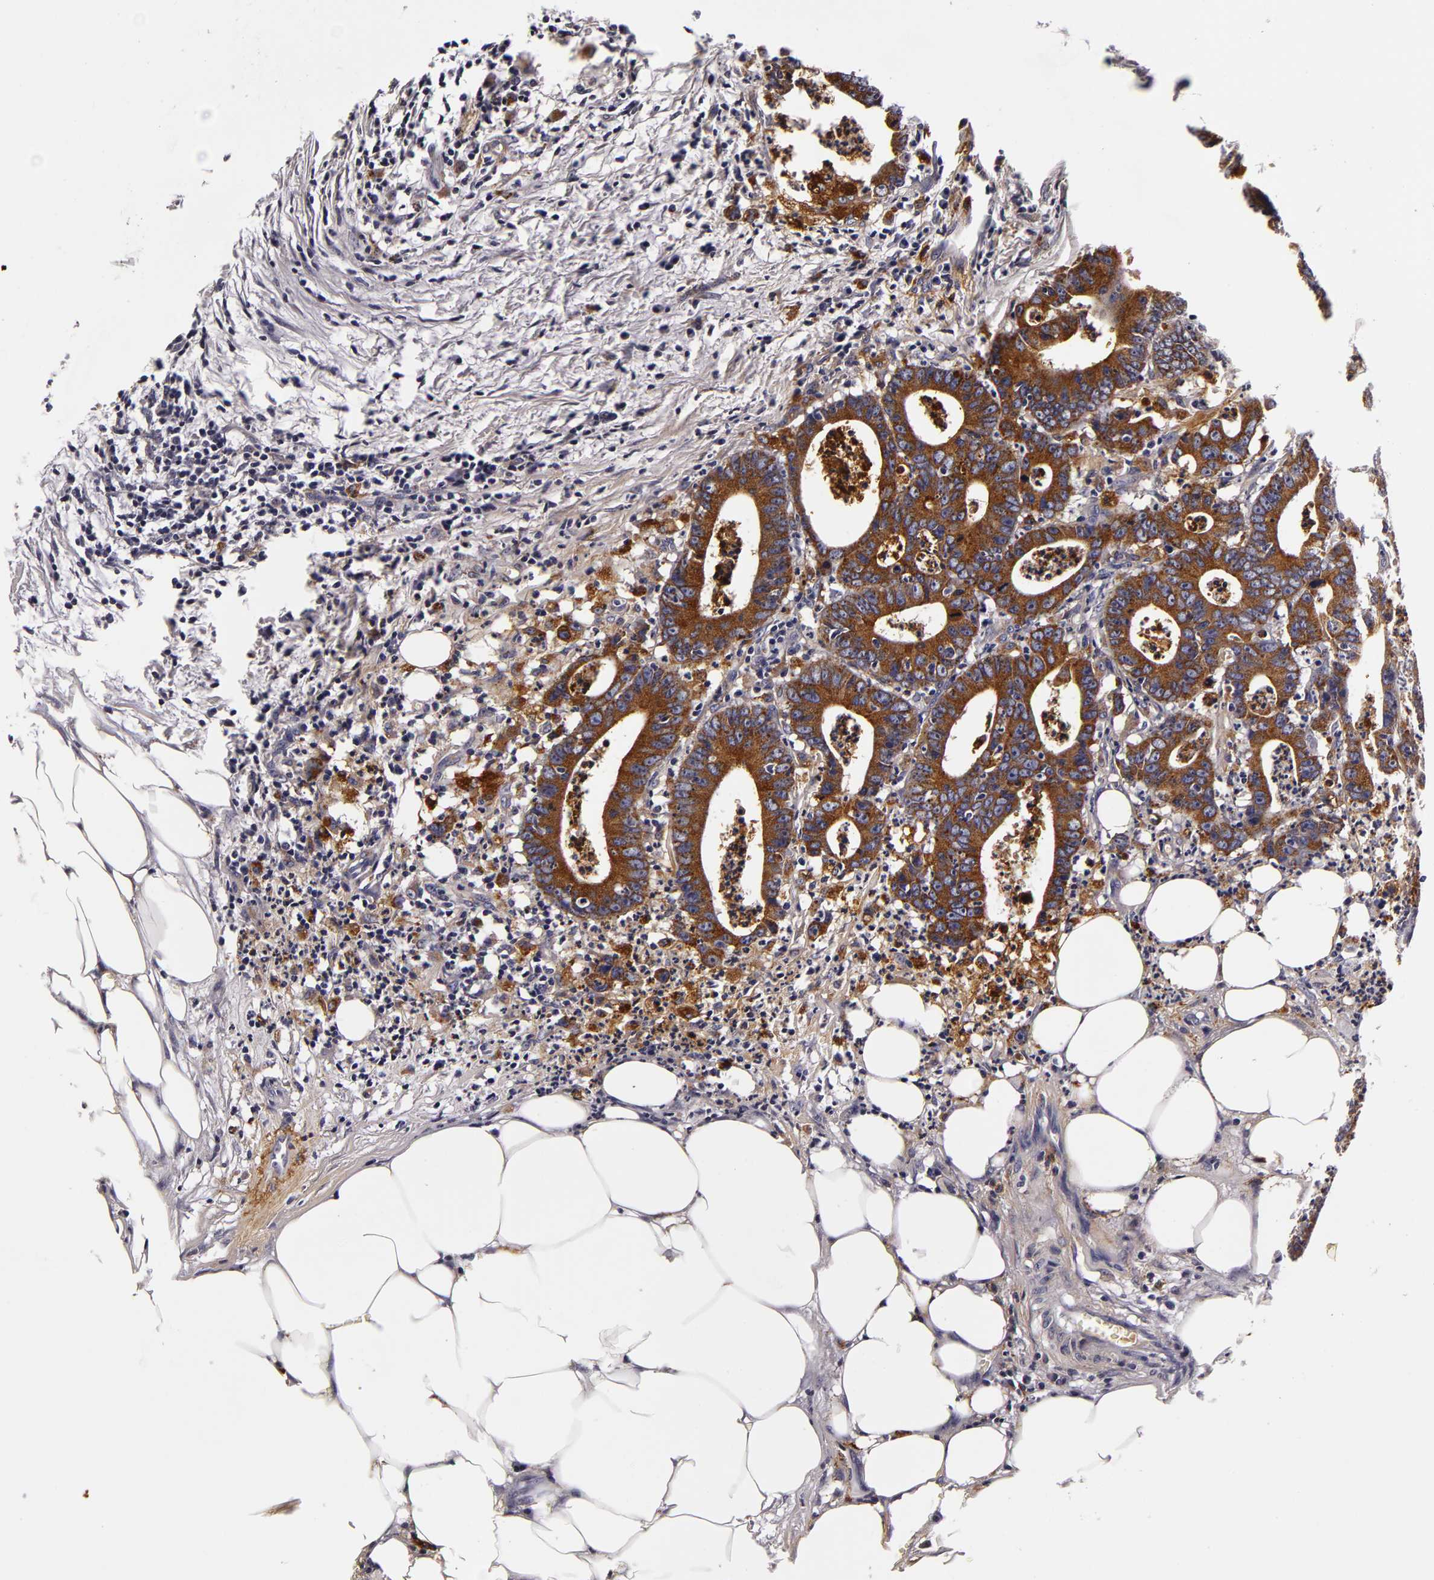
{"staining": {"intensity": "moderate", "quantity": ">75%", "location": "cytoplasmic/membranous"}, "tissue": "colorectal cancer", "cell_type": "Tumor cells", "image_type": "cancer", "snomed": [{"axis": "morphology", "description": "Adenocarcinoma, NOS"}, {"axis": "topography", "description": "Colon"}], "caption": "A brown stain labels moderate cytoplasmic/membranous expression of a protein in colorectal cancer (adenocarcinoma) tumor cells.", "gene": "LGALS3BP", "patient": {"sex": "male", "age": 55}}